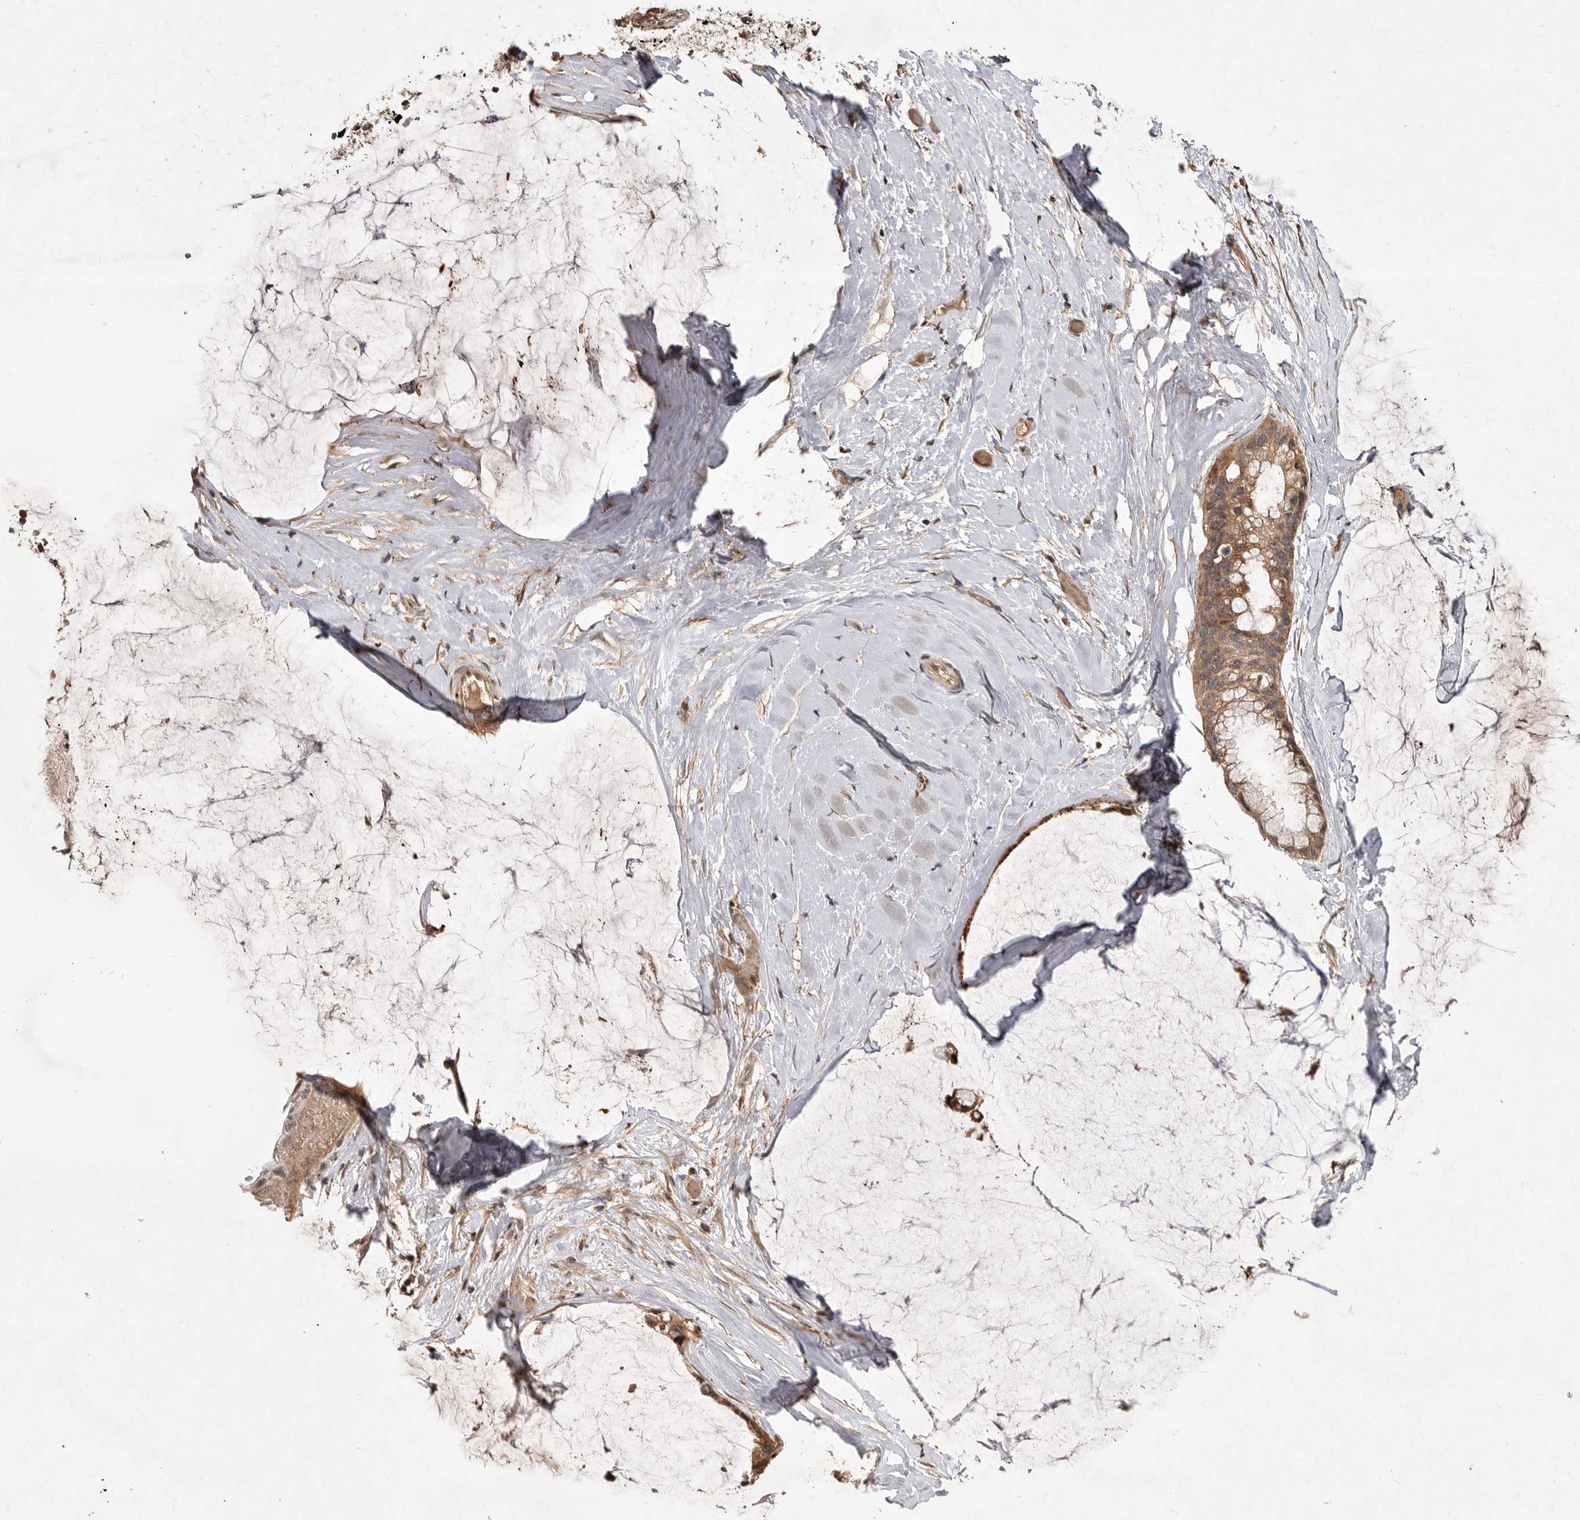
{"staining": {"intensity": "moderate", "quantity": ">75%", "location": "cytoplasmic/membranous"}, "tissue": "ovarian cancer", "cell_type": "Tumor cells", "image_type": "cancer", "snomed": [{"axis": "morphology", "description": "Cystadenocarcinoma, mucinous, NOS"}, {"axis": "topography", "description": "Ovary"}], "caption": "Ovarian cancer (mucinous cystadenocarcinoma) stained for a protein shows moderate cytoplasmic/membranous positivity in tumor cells.", "gene": "VN1R4", "patient": {"sex": "female", "age": 39}}